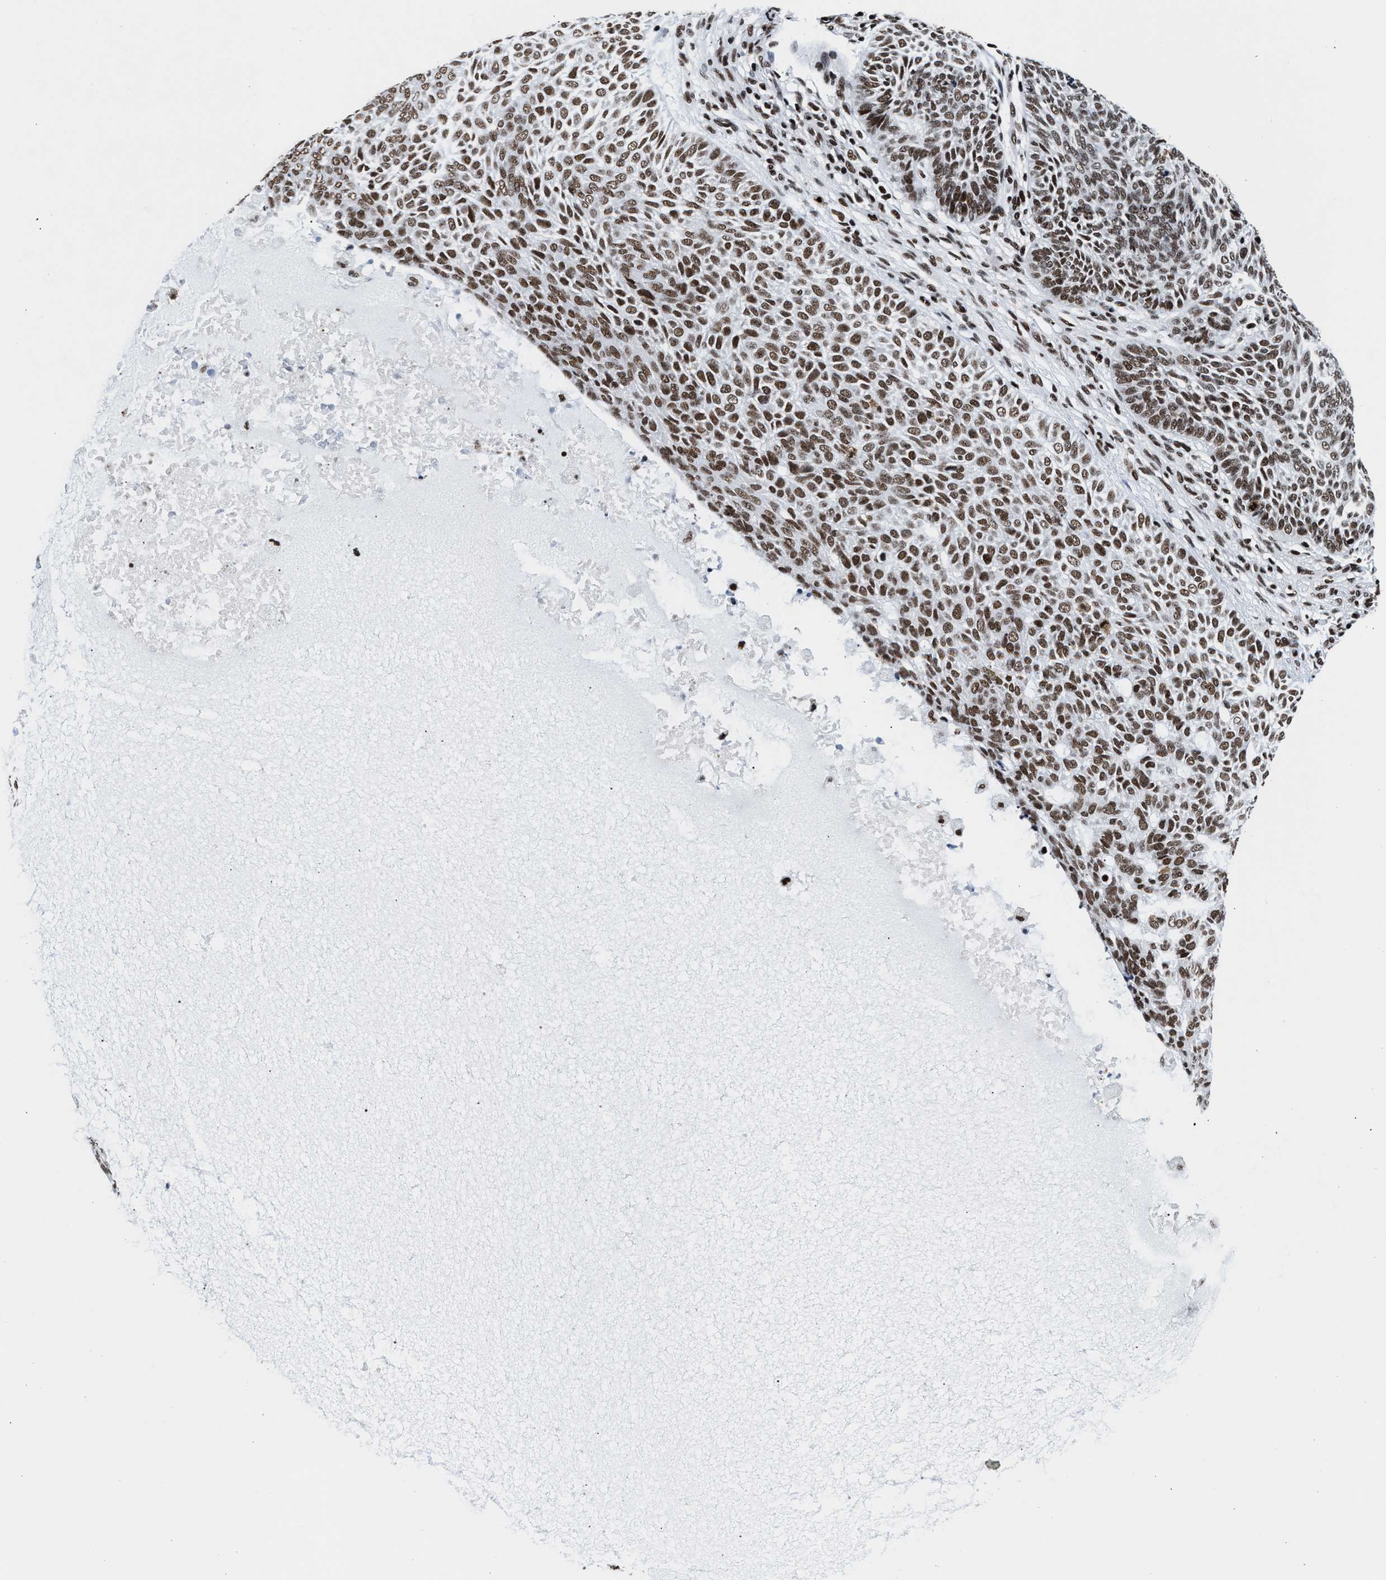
{"staining": {"intensity": "strong", "quantity": ">75%", "location": "nuclear"}, "tissue": "skin cancer", "cell_type": "Tumor cells", "image_type": "cancer", "snomed": [{"axis": "morphology", "description": "Basal cell carcinoma"}, {"axis": "topography", "description": "Skin"}], "caption": "Tumor cells display high levels of strong nuclear expression in about >75% of cells in skin cancer (basal cell carcinoma).", "gene": "RAD21", "patient": {"sex": "male", "age": 87}}